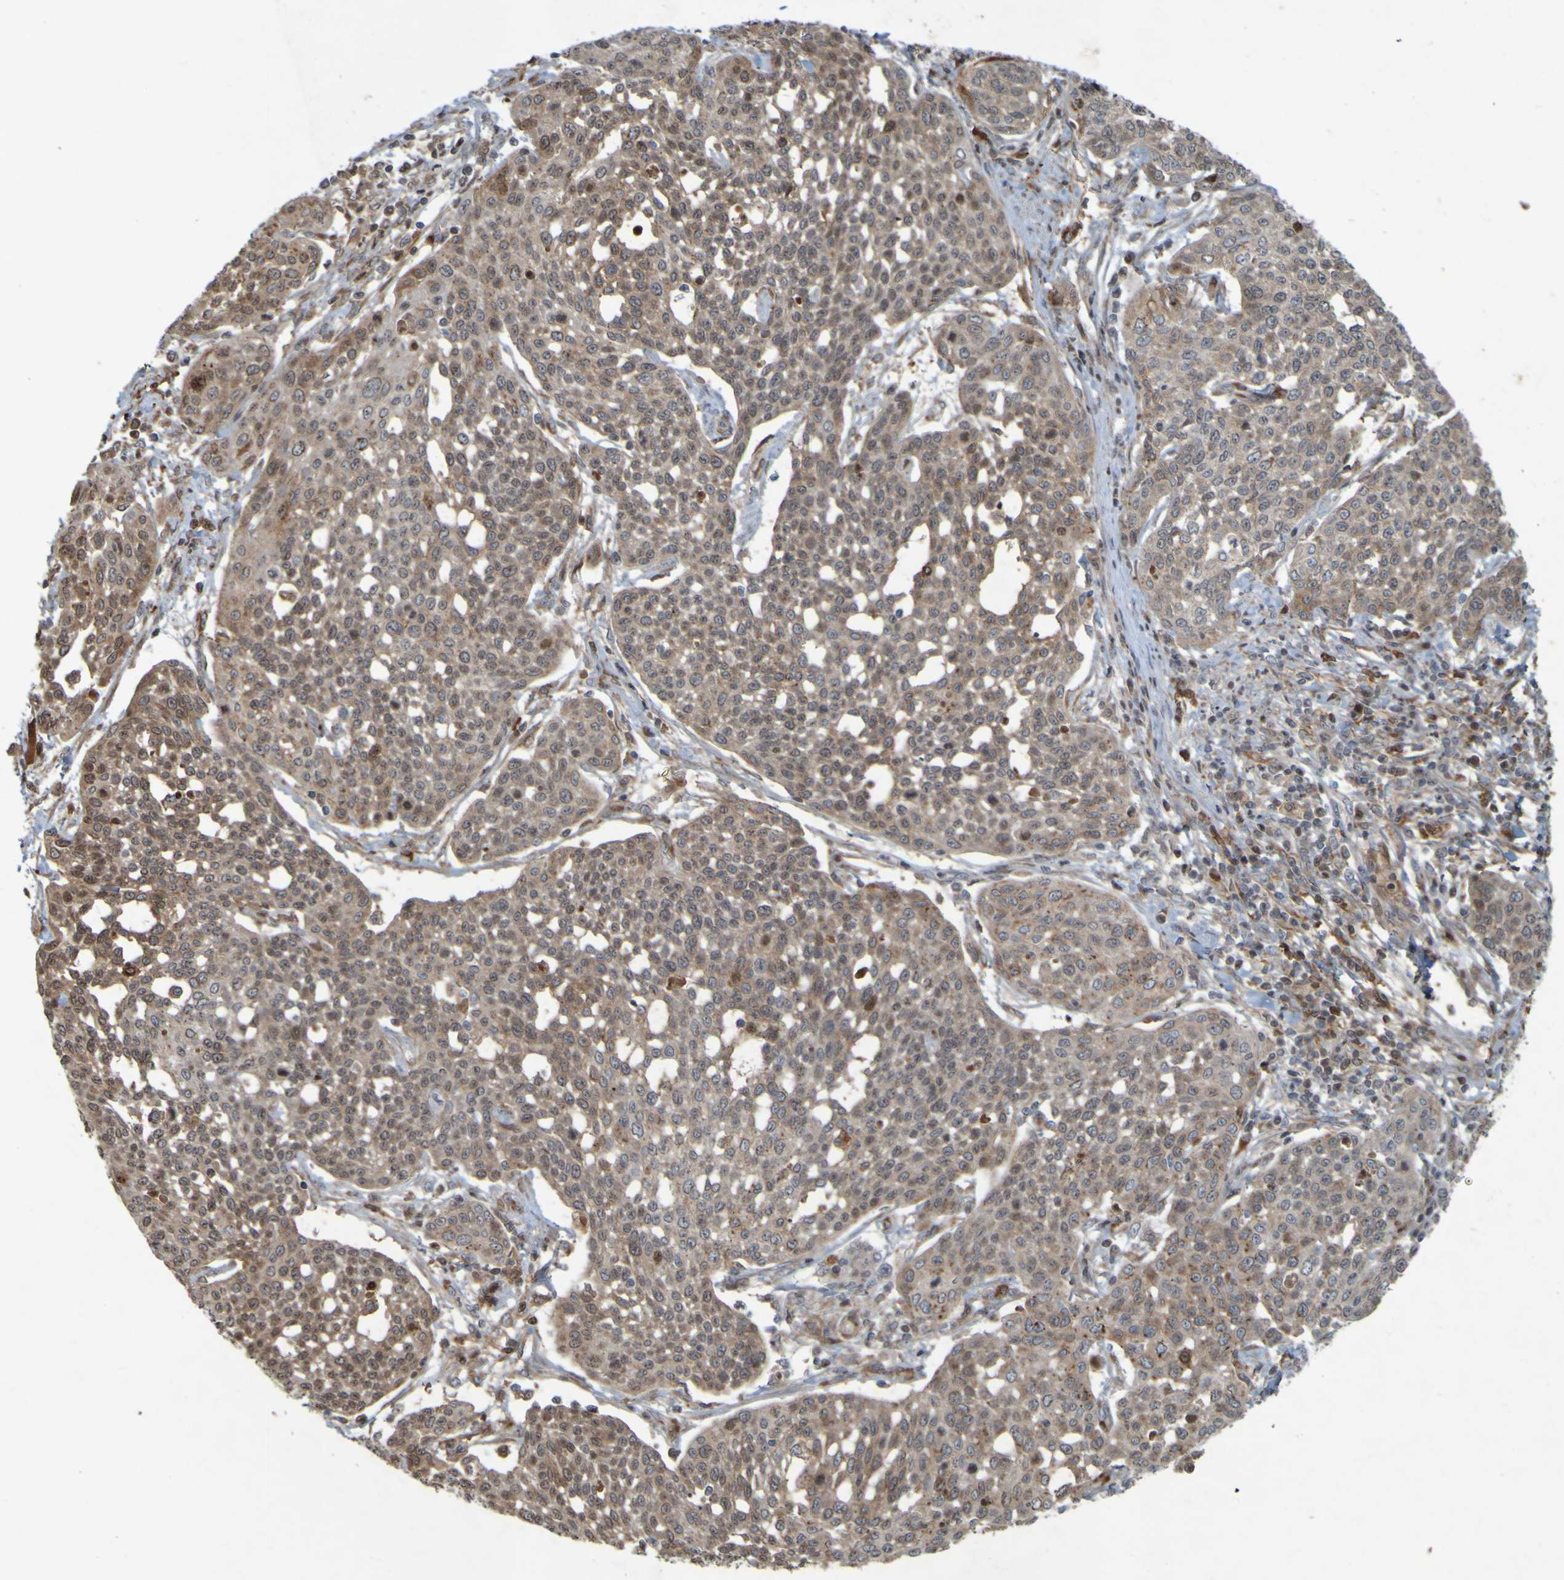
{"staining": {"intensity": "weak", "quantity": ">75%", "location": "cytoplasmic/membranous"}, "tissue": "cervical cancer", "cell_type": "Tumor cells", "image_type": "cancer", "snomed": [{"axis": "morphology", "description": "Squamous cell carcinoma, NOS"}, {"axis": "topography", "description": "Cervix"}], "caption": "Squamous cell carcinoma (cervical) stained for a protein demonstrates weak cytoplasmic/membranous positivity in tumor cells.", "gene": "GUCY1A1", "patient": {"sex": "female", "age": 34}}